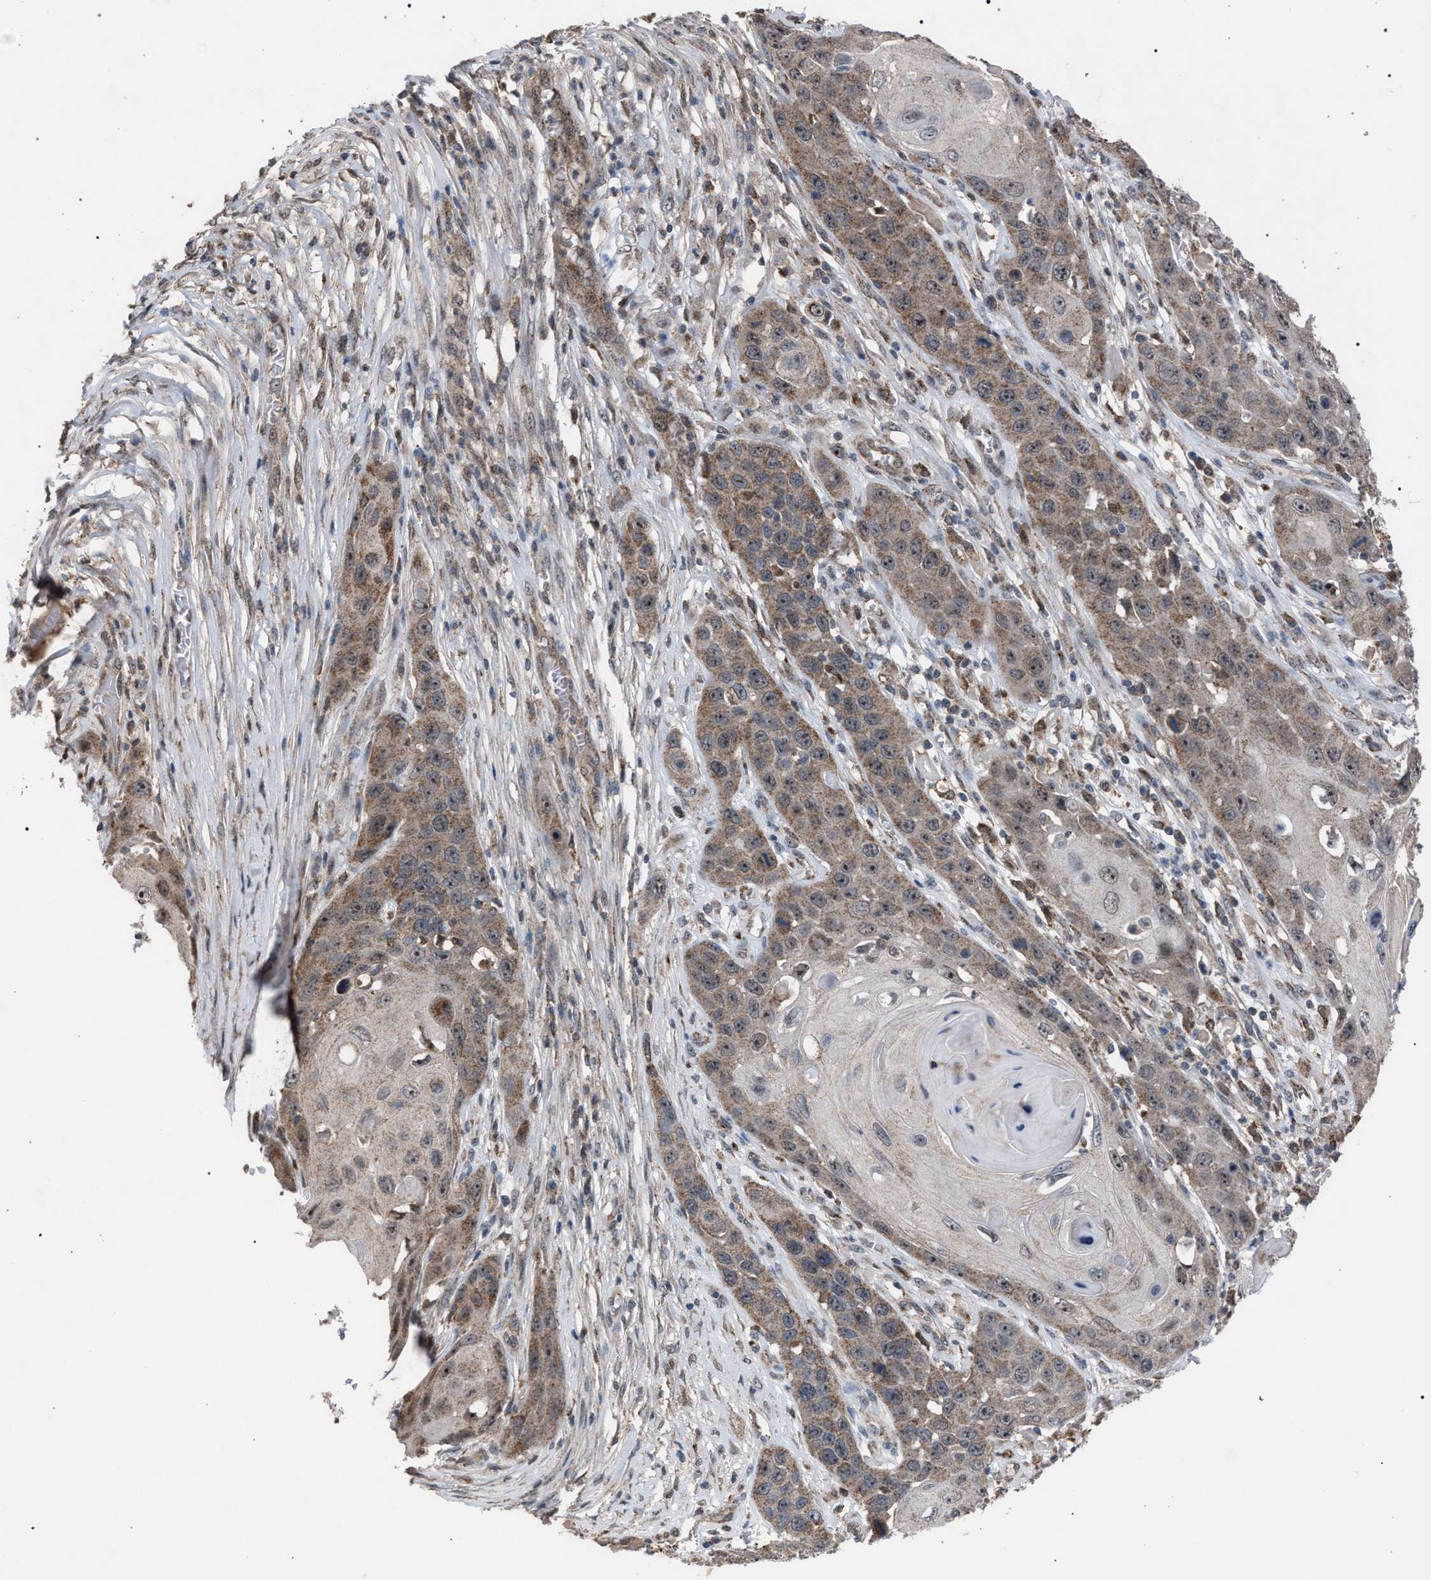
{"staining": {"intensity": "moderate", "quantity": ">75%", "location": "cytoplasmic/membranous,nuclear"}, "tissue": "skin cancer", "cell_type": "Tumor cells", "image_type": "cancer", "snomed": [{"axis": "morphology", "description": "Squamous cell carcinoma, NOS"}, {"axis": "topography", "description": "Skin"}], "caption": "Immunohistochemistry photomicrograph of human squamous cell carcinoma (skin) stained for a protein (brown), which shows medium levels of moderate cytoplasmic/membranous and nuclear expression in about >75% of tumor cells.", "gene": "HSD17B4", "patient": {"sex": "male", "age": 55}}